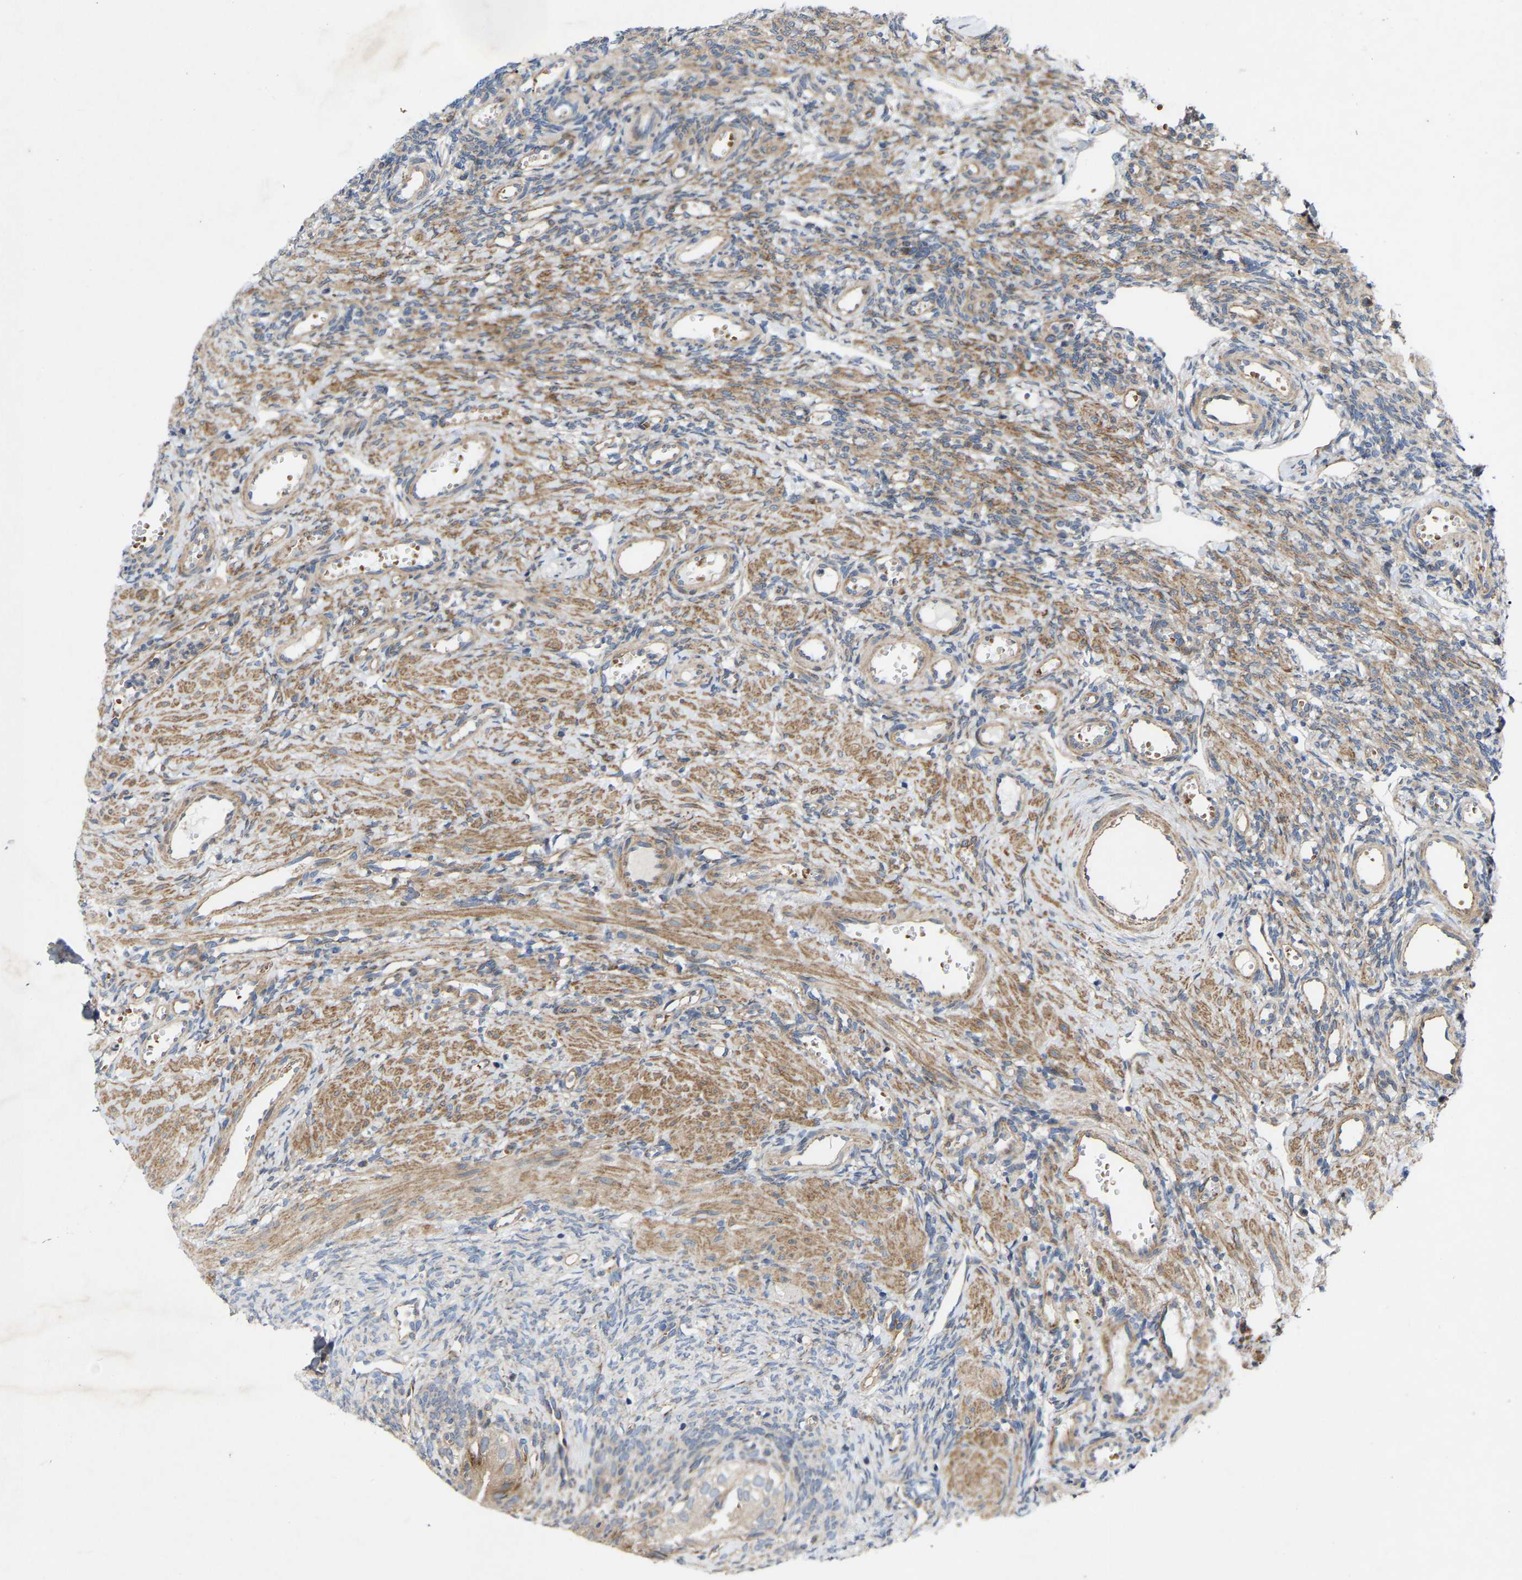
{"staining": {"intensity": "negative", "quantity": "none", "location": "none"}, "tissue": "ovary", "cell_type": "Follicle cells", "image_type": "normal", "snomed": [{"axis": "morphology", "description": "Normal tissue, NOS"}, {"axis": "topography", "description": "Ovary"}], "caption": "Immunohistochemistry image of unremarkable ovary stained for a protein (brown), which shows no staining in follicle cells.", "gene": "TOR1B", "patient": {"sex": "female", "age": 33}}